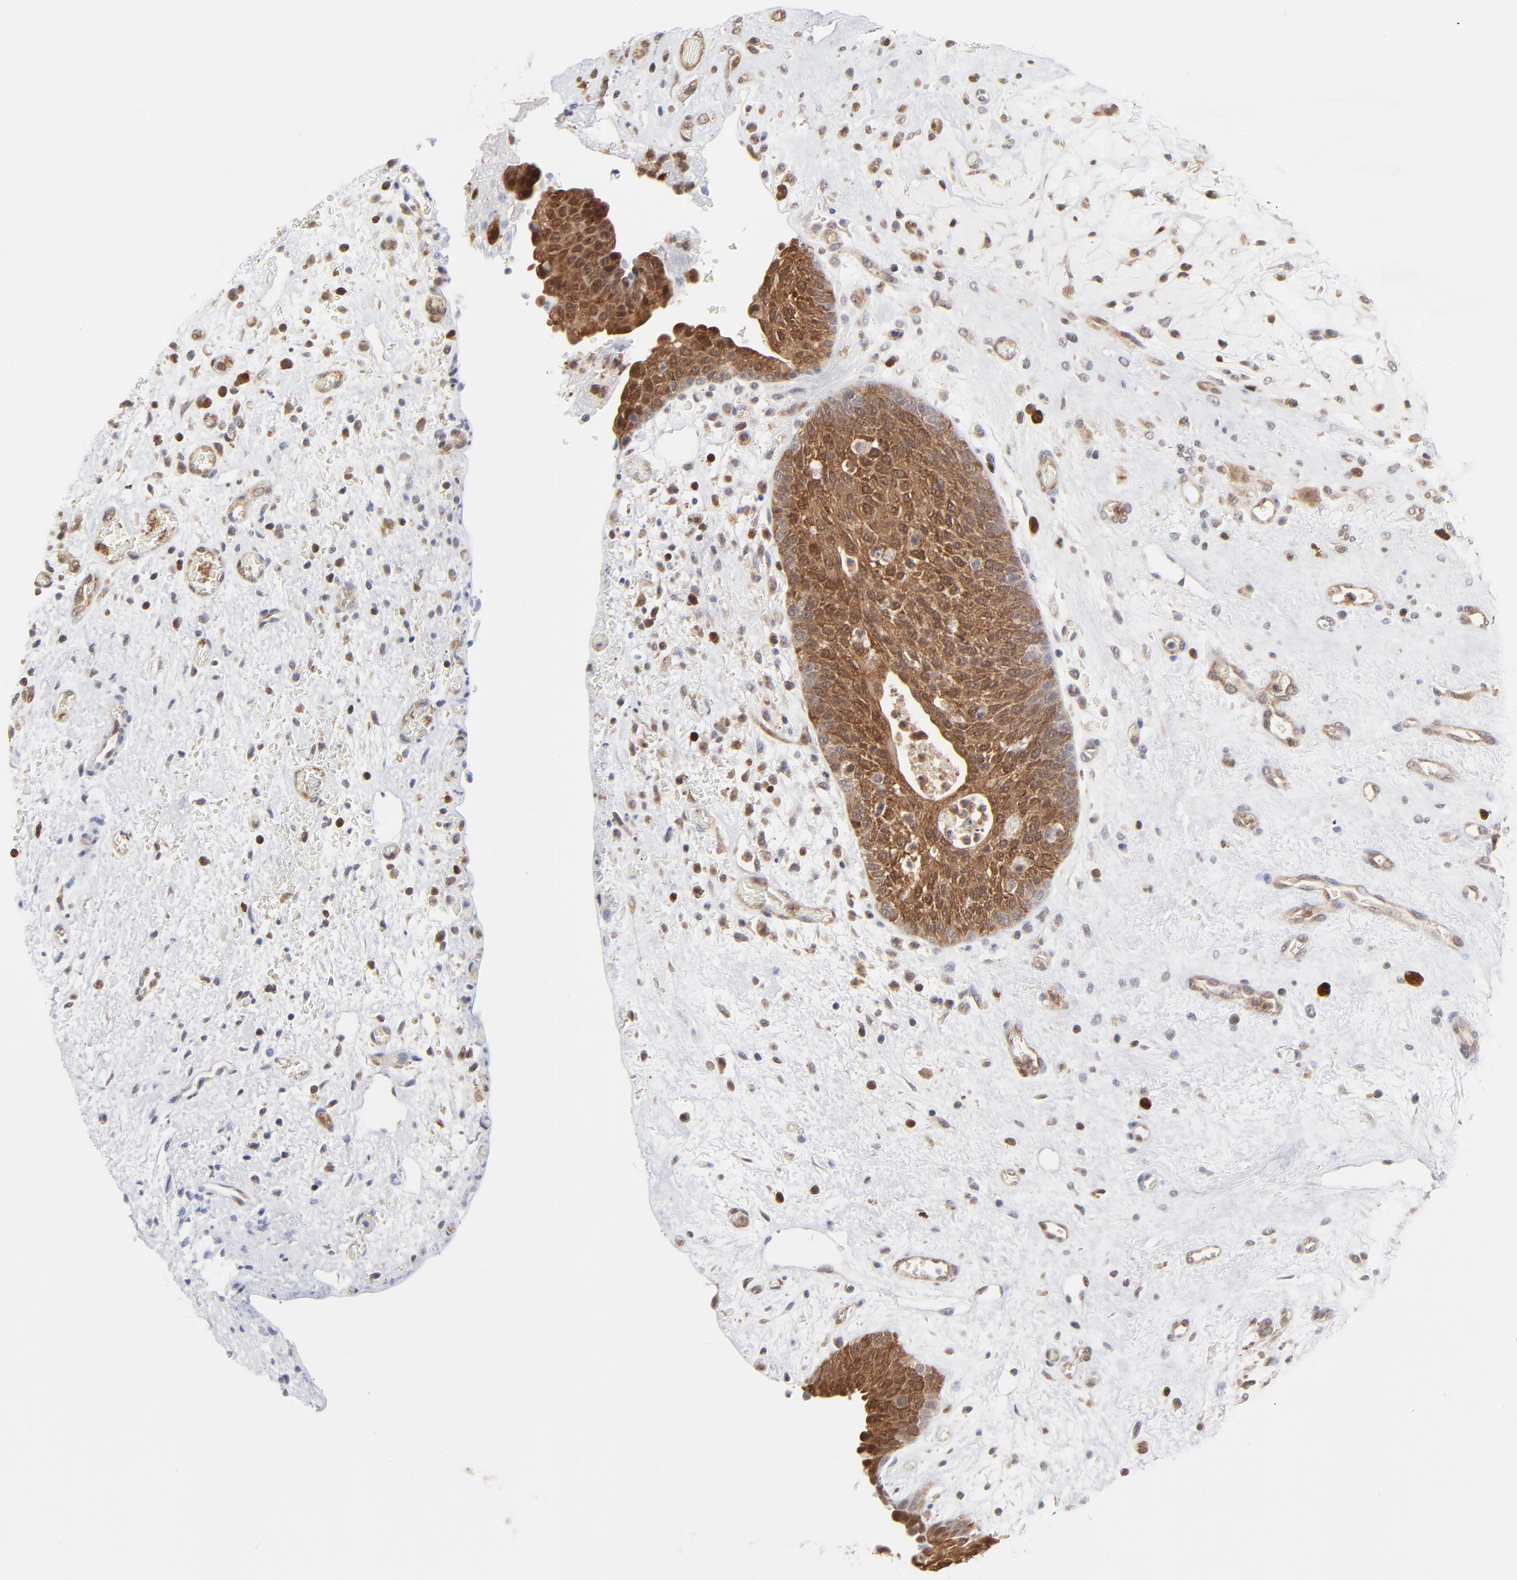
{"staining": {"intensity": "moderate", "quantity": ">75%", "location": "cytoplasmic/membranous"}, "tissue": "urinary bladder", "cell_type": "Urothelial cells", "image_type": "normal", "snomed": [{"axis": "morphology", "description": "Normal tissue, NOS"}, {"axis": "topography", "description": "Urinary bladder"}], "caption": "Immunohistochemistry image of normal urinary bladder: urinary bladder stained using immunohistochemistry exhibits medium levels of moderate protein expression localized specifically in the cytoplasmic/membranous of urothelial cells, appearing as a cytoplasmic/membranous brown color.", "gene": "CASP3", "patient": {"sex": "male", "age": 48}}